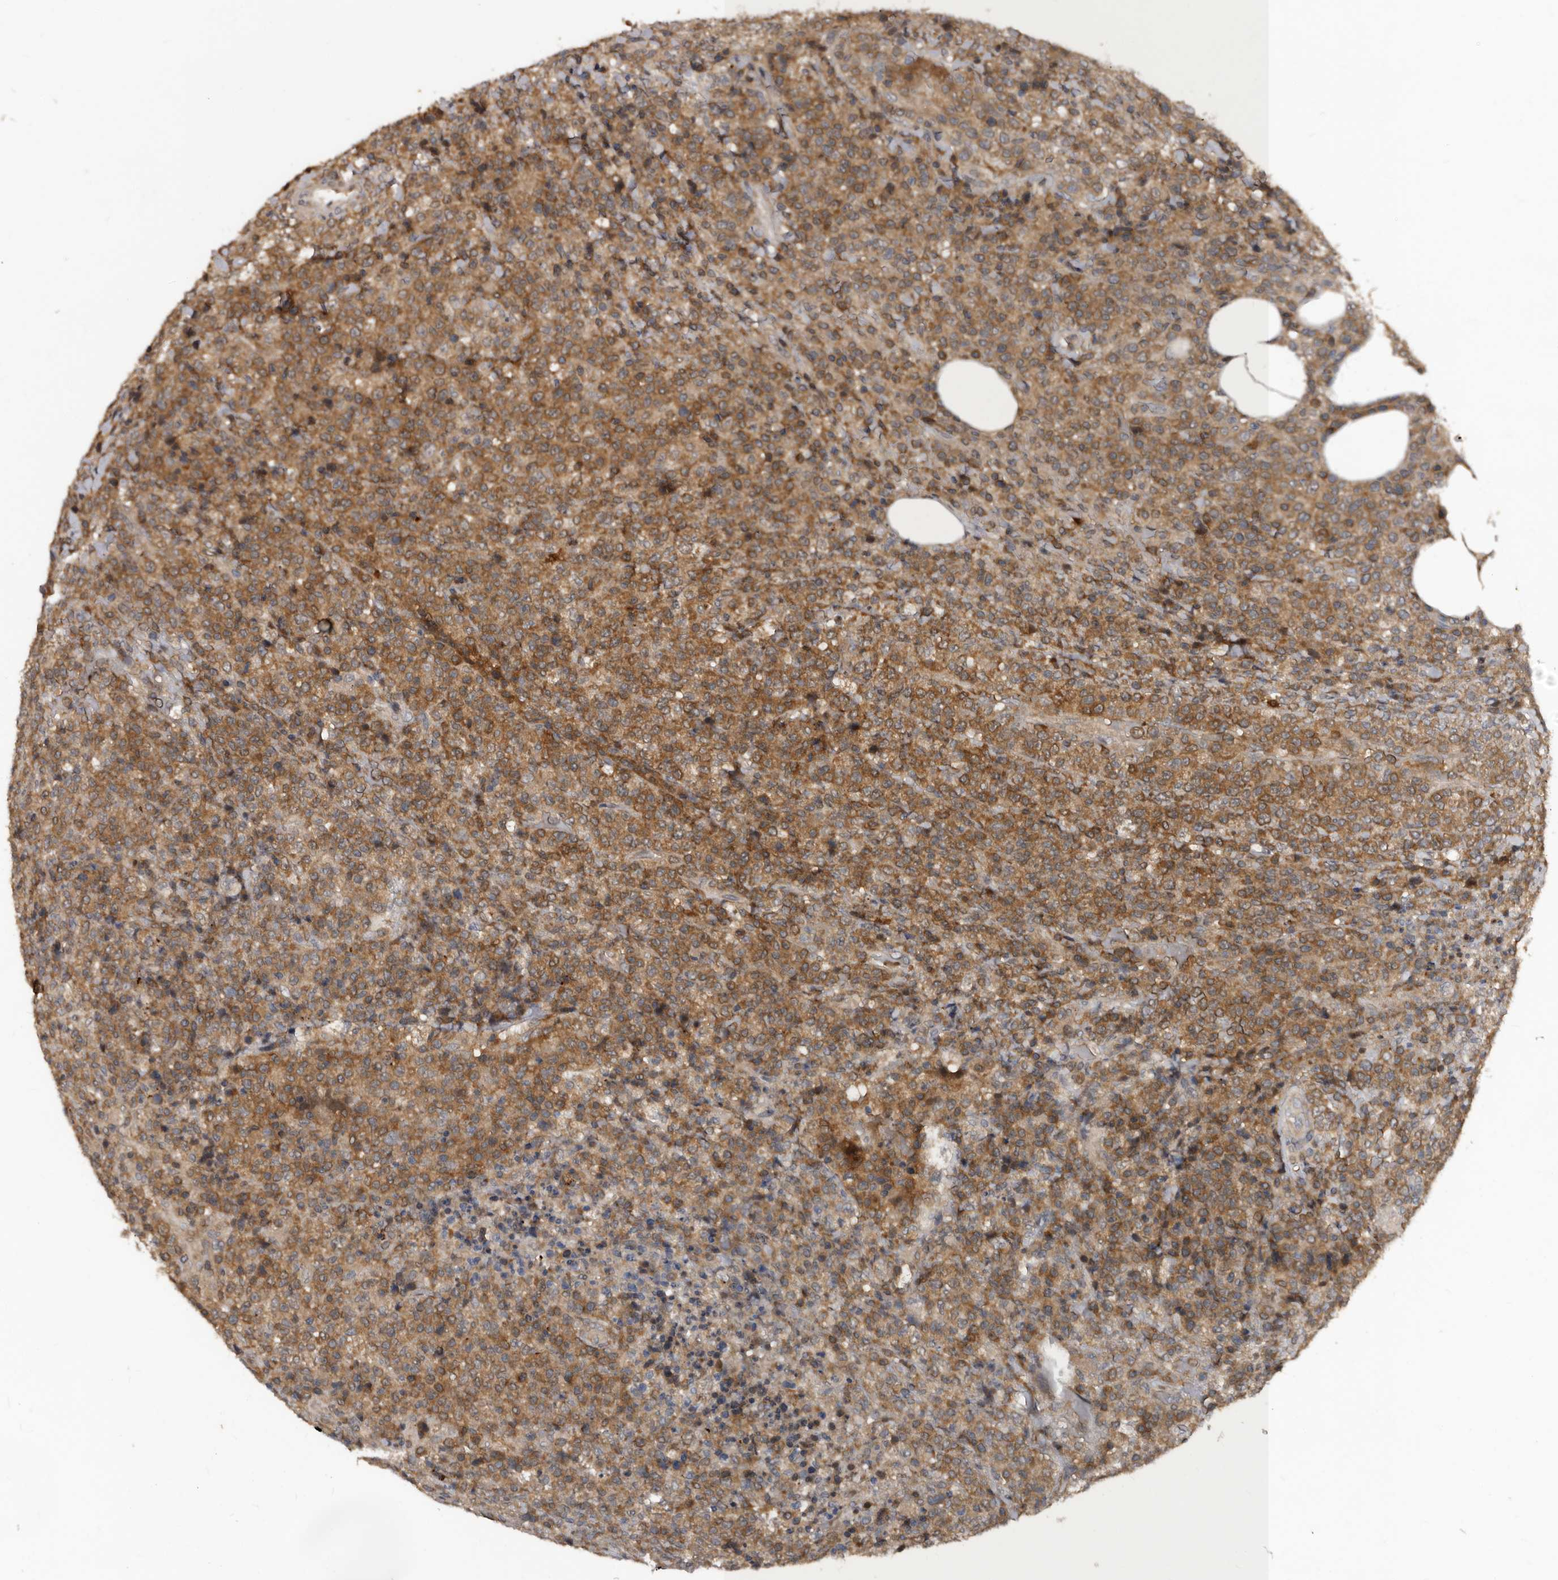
{"staining": {"intensity": "moderate", "quantity": ">75%", "location": "cytoplasmic/membranous"}, "tissue": "lymphoma", "cell_type": "Tumor cells", "image_type": "cancer", "snomed": [{"axis": "morphology", "description": "Malignant lymphoma, non-Hodgkin's type, High grade"}, {"axis": "topography", "description": "Lymph node"}], "caption": "About >75% of tumor cells in human lymphoma display moderate cytoplasmic/membranous protein positivity as visualized by brown immunohistochemical staining.", "gene": "PMVK", "patient": {"sex": "male", "age": 13}}